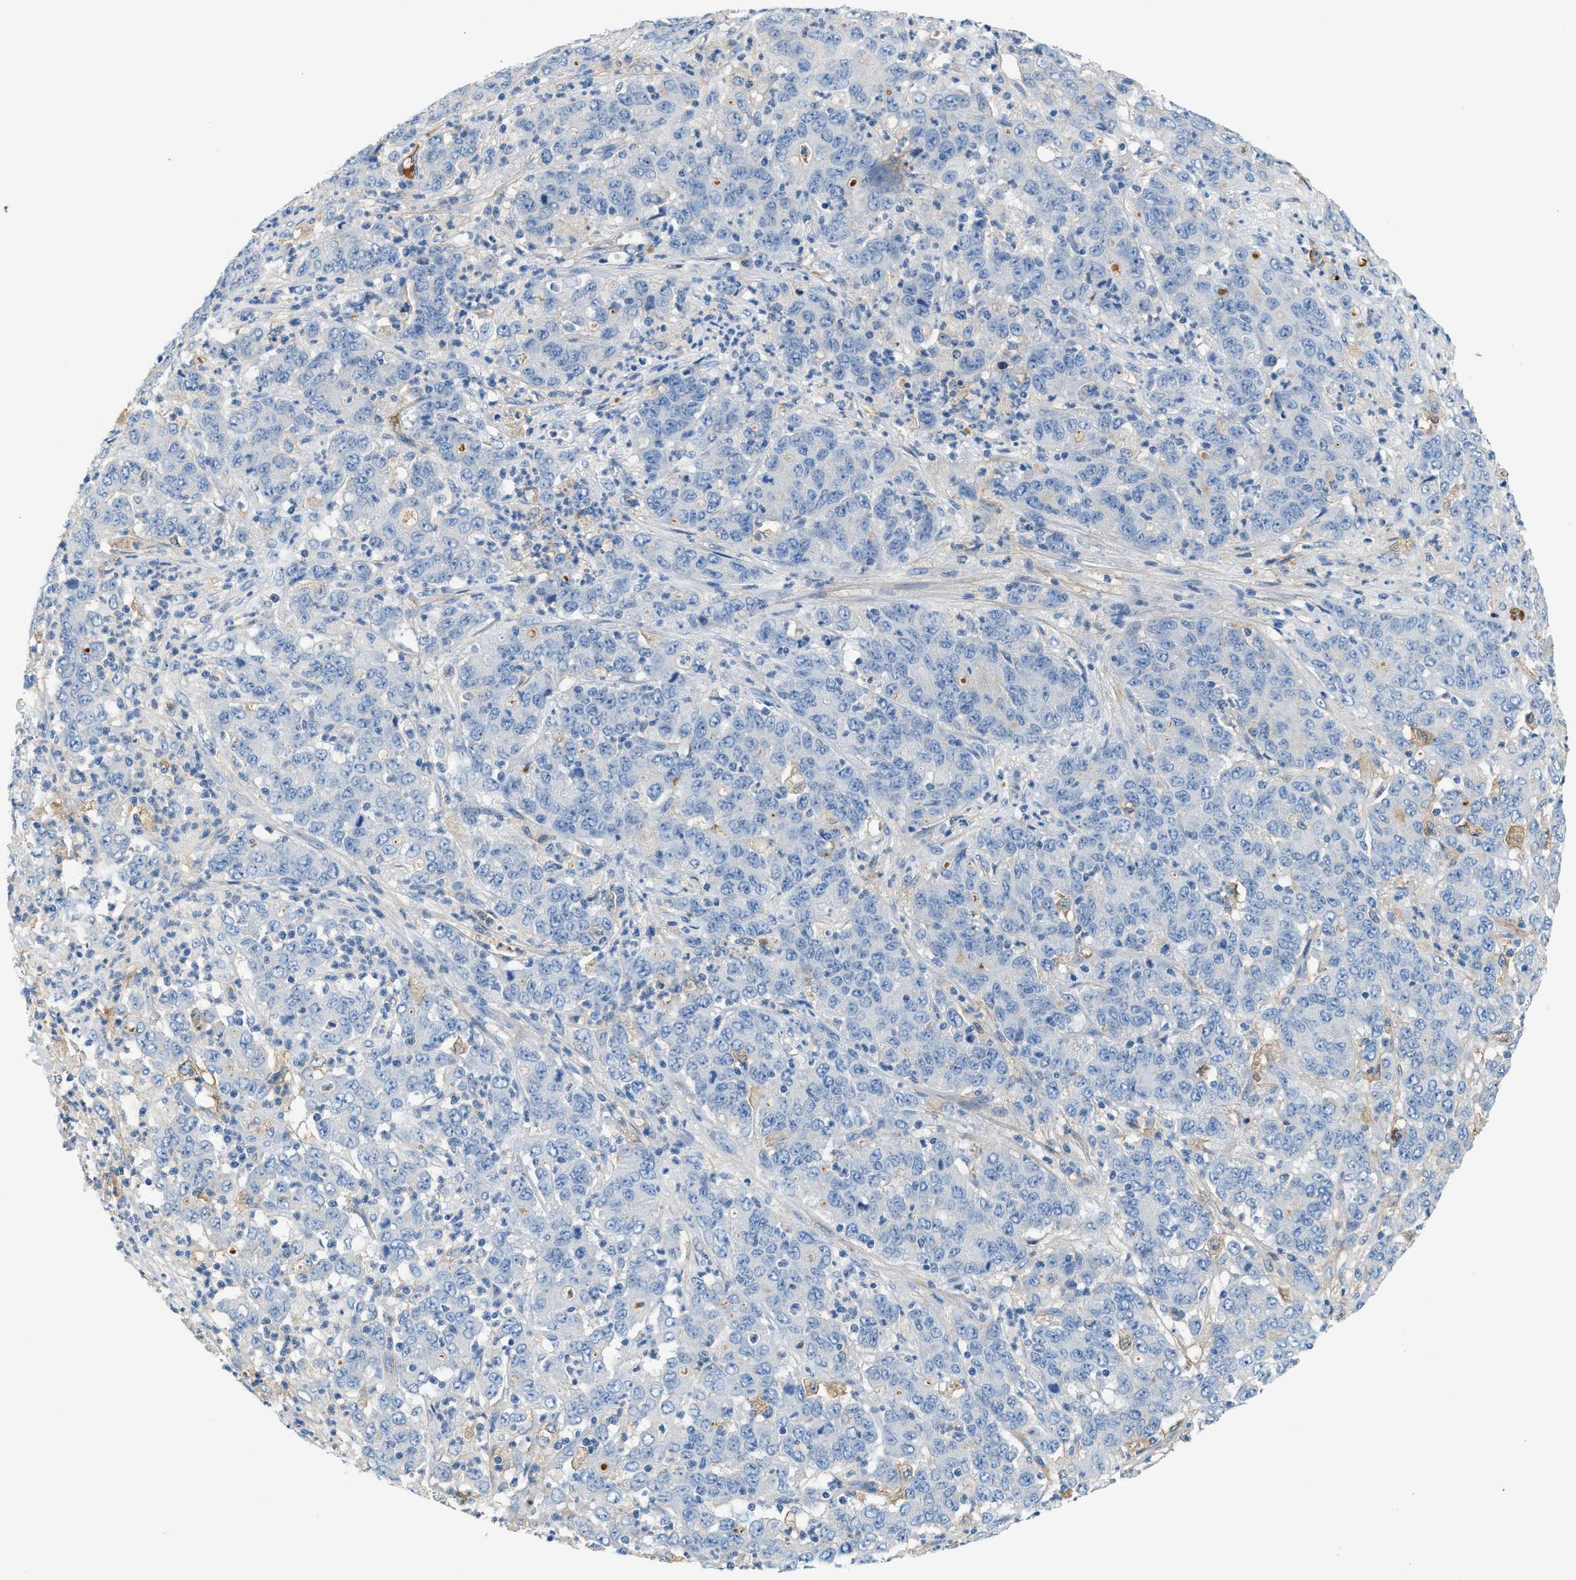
{"staining": {"intensity": "negative", "quantity": "none", "location": "none"}, "tissue": "stomach cancer", "cell_type": "Tumor cells", "image_type": "cancer", "snomed": [{"axis": "morphology", "description": "Adenocarcinoma, NOS"}, {"axis": "topography", "description": "Stomach, lower"}], "caption": "Immunohistochemistry histopathology image of neoplastic tissue: stomach cancer stained with DAB (3,3'-diaminobenzidine) reveals no significant protein expression in tumor cells. (Brightfield microscopy of DAB (3,3'-diaminobenzidine) immunohistochemistry at high magnification).", "gene": "CFI", "patient": {"sex": "female", "age": 71}}